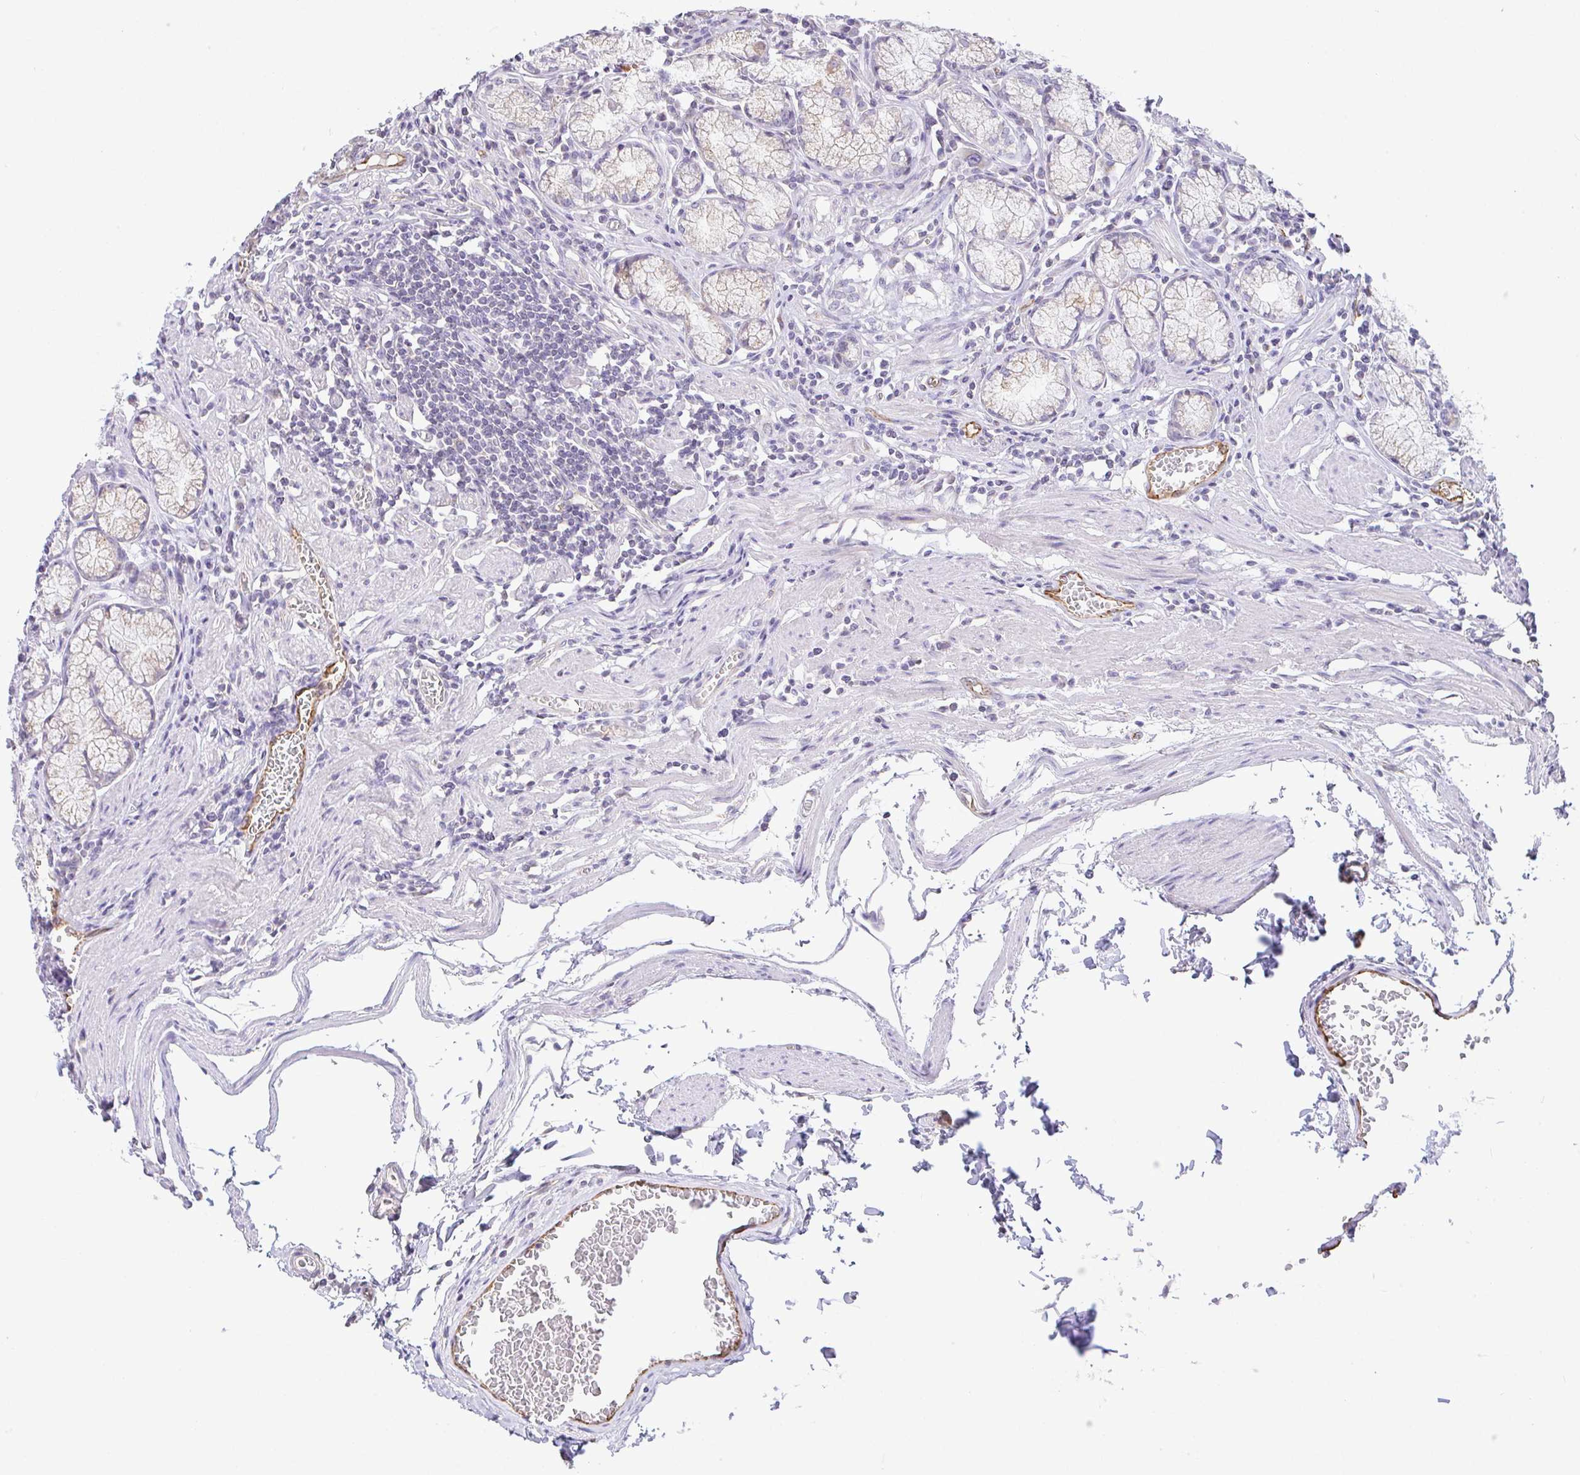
{"staining": {"intensity": "moderate", "quantity": "25%-75%", "location": "cytoplasmic/membranous"}, "tissue": "stomach", "cell_type": "Glandular cells", "image_type": "normal", "snomed": [{"axis": "morphology", "description": "Normal tissue, NOS"}, {"axis": "topography", "description": "Stomach"}], "caption": "Brown immunohistochemical staining in unremarkable human stomach exhibits moderate cytoplasmic/membranous staining in about 25%-75% of glandular cells. The staining was performed using DAB to visualize the protein expression in brown, while the nuclei were stained in blue with hematoxylin (Magnification: 20x).", "gene": "PLCD4", "patient": {"sex": "male", "age": 55}}